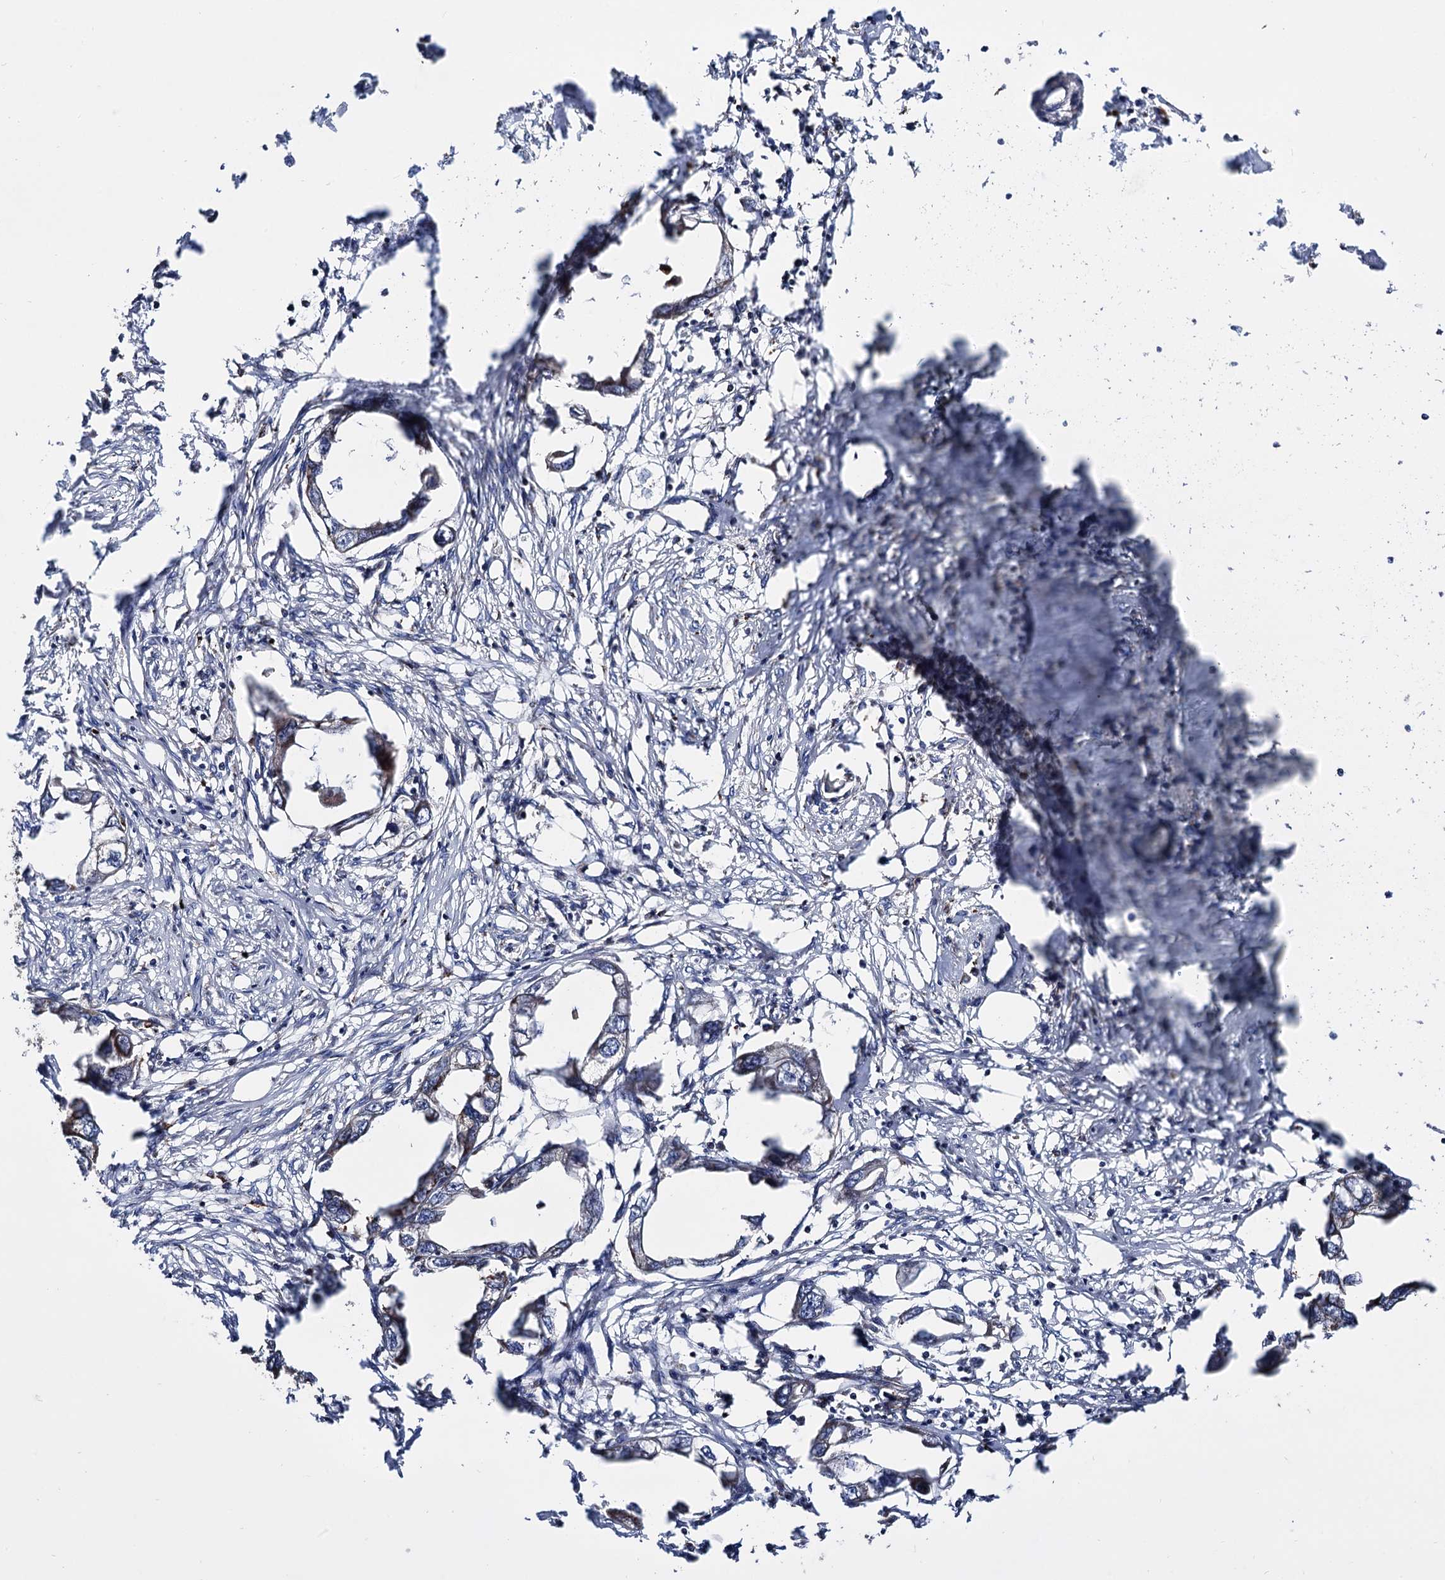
{"staining": {"intensity": "moderate", "quantity": "<25%", "location": "cytoplasmic/membranous"}, "tissue": "endometrial cancer", "cell_type": "Tumor cells", "image_type": "cancer", "snomed": [{"axis": "morphology", "description": "Adenocarcinoma, NOS"}, {"axis": "morphology", "description": "Adenocarcinoma, metastatic, NOS"}, {"axis": "topography", "description": "Adipose tissue"}, {"axis": "topography", "description": "Endometrium"}], "caption": "Immunohistochemical staining of endometrial cancer (metastatic adenocarcinoma) exhibits moderate cytoplasmic/membranous protein positivity in approximately <25% of tumor cells.", "gene": "IQCH", "patient": {"sex": "female", "age": 67}}